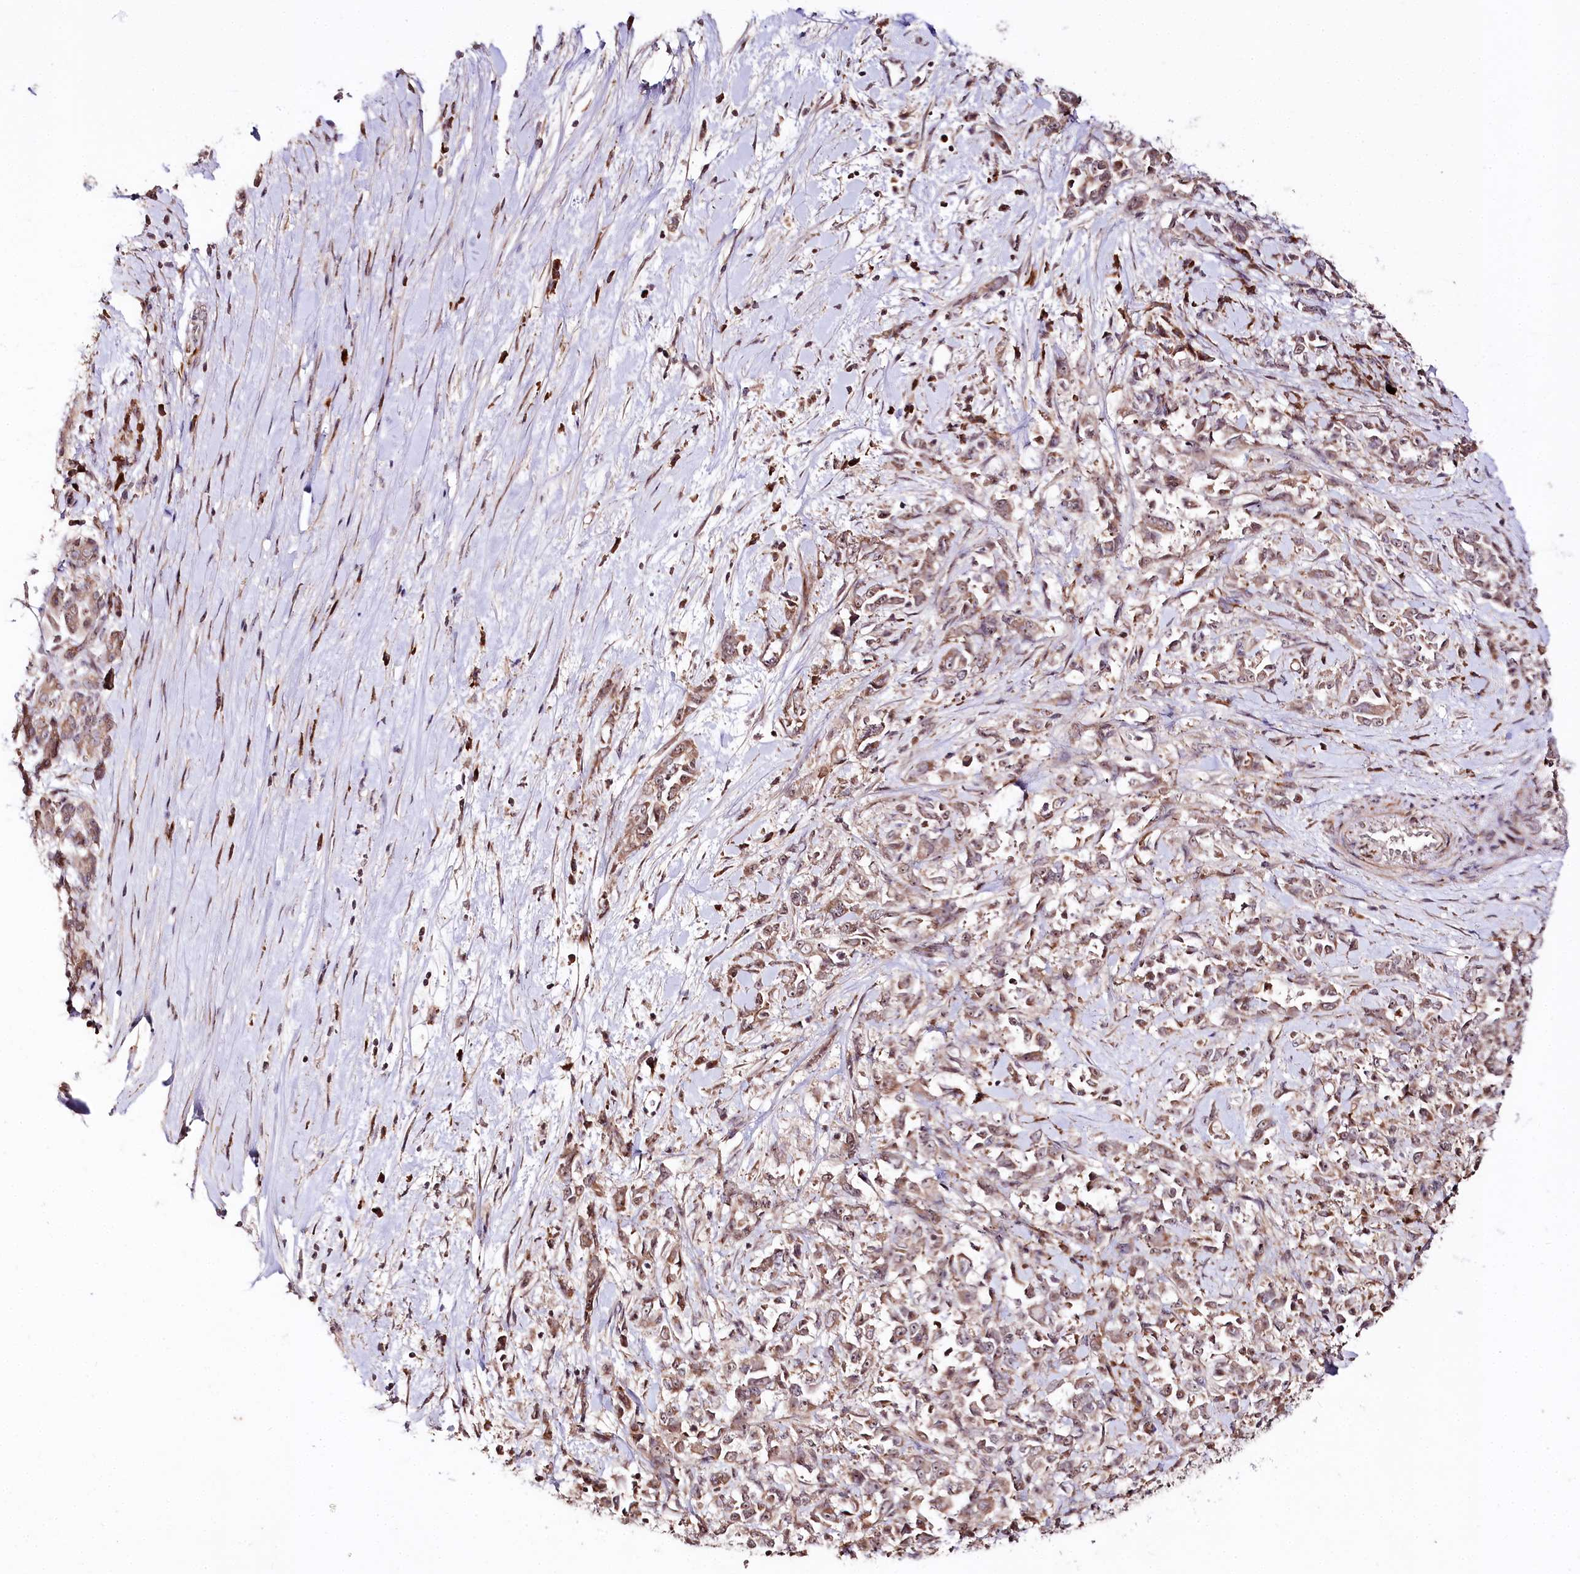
{"staining": {"intensity": "moderate", "quantity": "25%-75%", "location": "cytoplasmic/membranous"}, "tissue": "pancreatic cancer", "cell_type": "Tumor cells", "image_type": "cancer", "snomed": [{"axis": "morphology", "description": "Normal tissue, NOS"}, {"axis": "morphology", "description": "Adenocarcinoma, NOS"}, {"axis": "topography", "description": "Pancreas"}], "caption": "This is a histology image of IHC staining of pancreatic adenocarcinoma, which shows moderate positivity in the cytoplasmic/membranous of tumor cells.", "gene": "DMP1", "patient": {"sex": "female", "age": 64}}